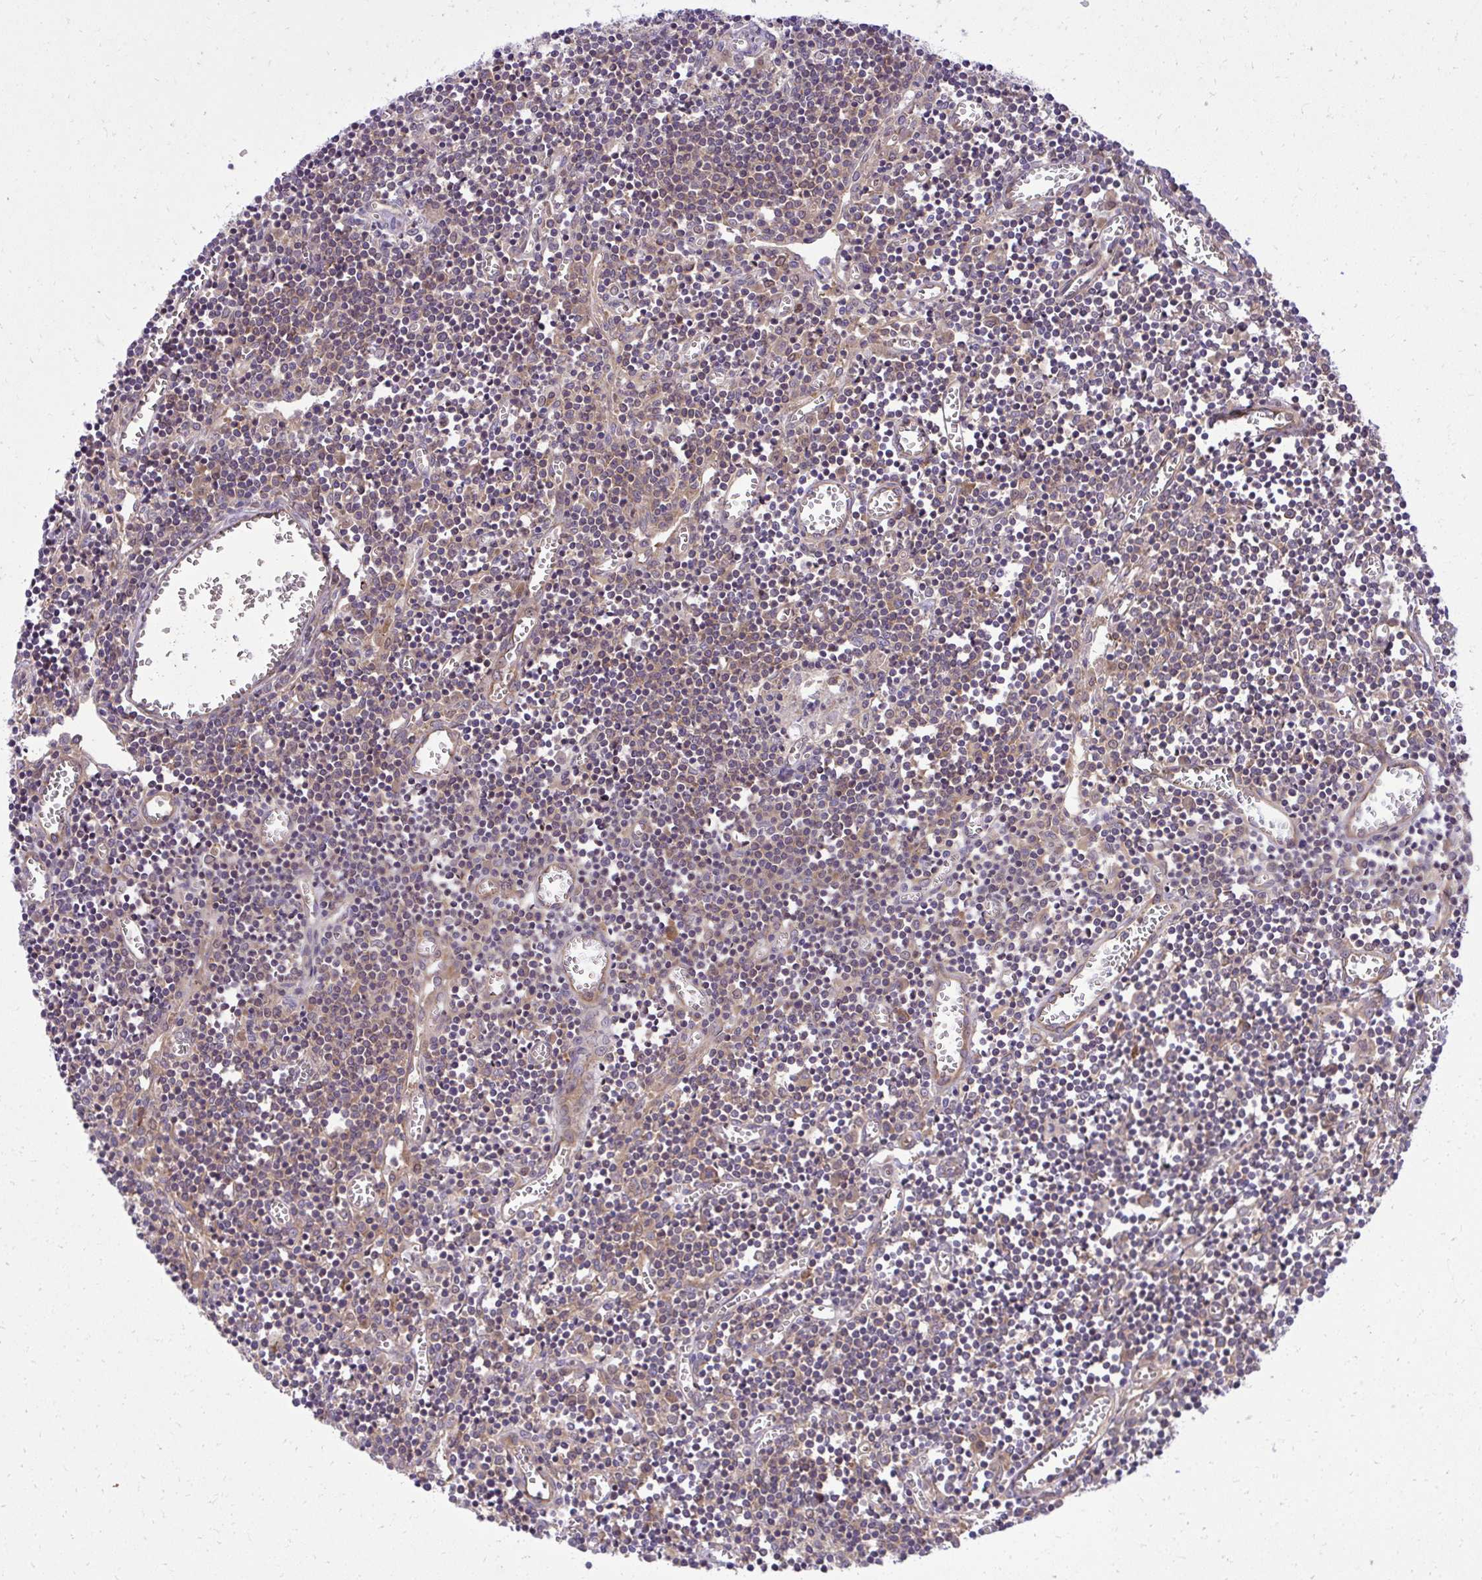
{"staining": {"intensity": "moderate", "quantity": ">75%", "location": "cytoplasmic/membranous"}, "tissue": "lymph node", "cell_type": "Germinal center cells", "image_type": "normal", "snomed": [{"axis": "morphology", "description": "Normal tissue, NOS"}, {"axis": "topography", "description": "Lymph node"}], "caption": "Brown immunohistochemical staining in benign human lymph node exhibits moderate cytoplasmic/membranous staining in approximately >75% of germinal center cells.", "gene": "PPP5C", "patient": {"sex": "male", "age": 66}}